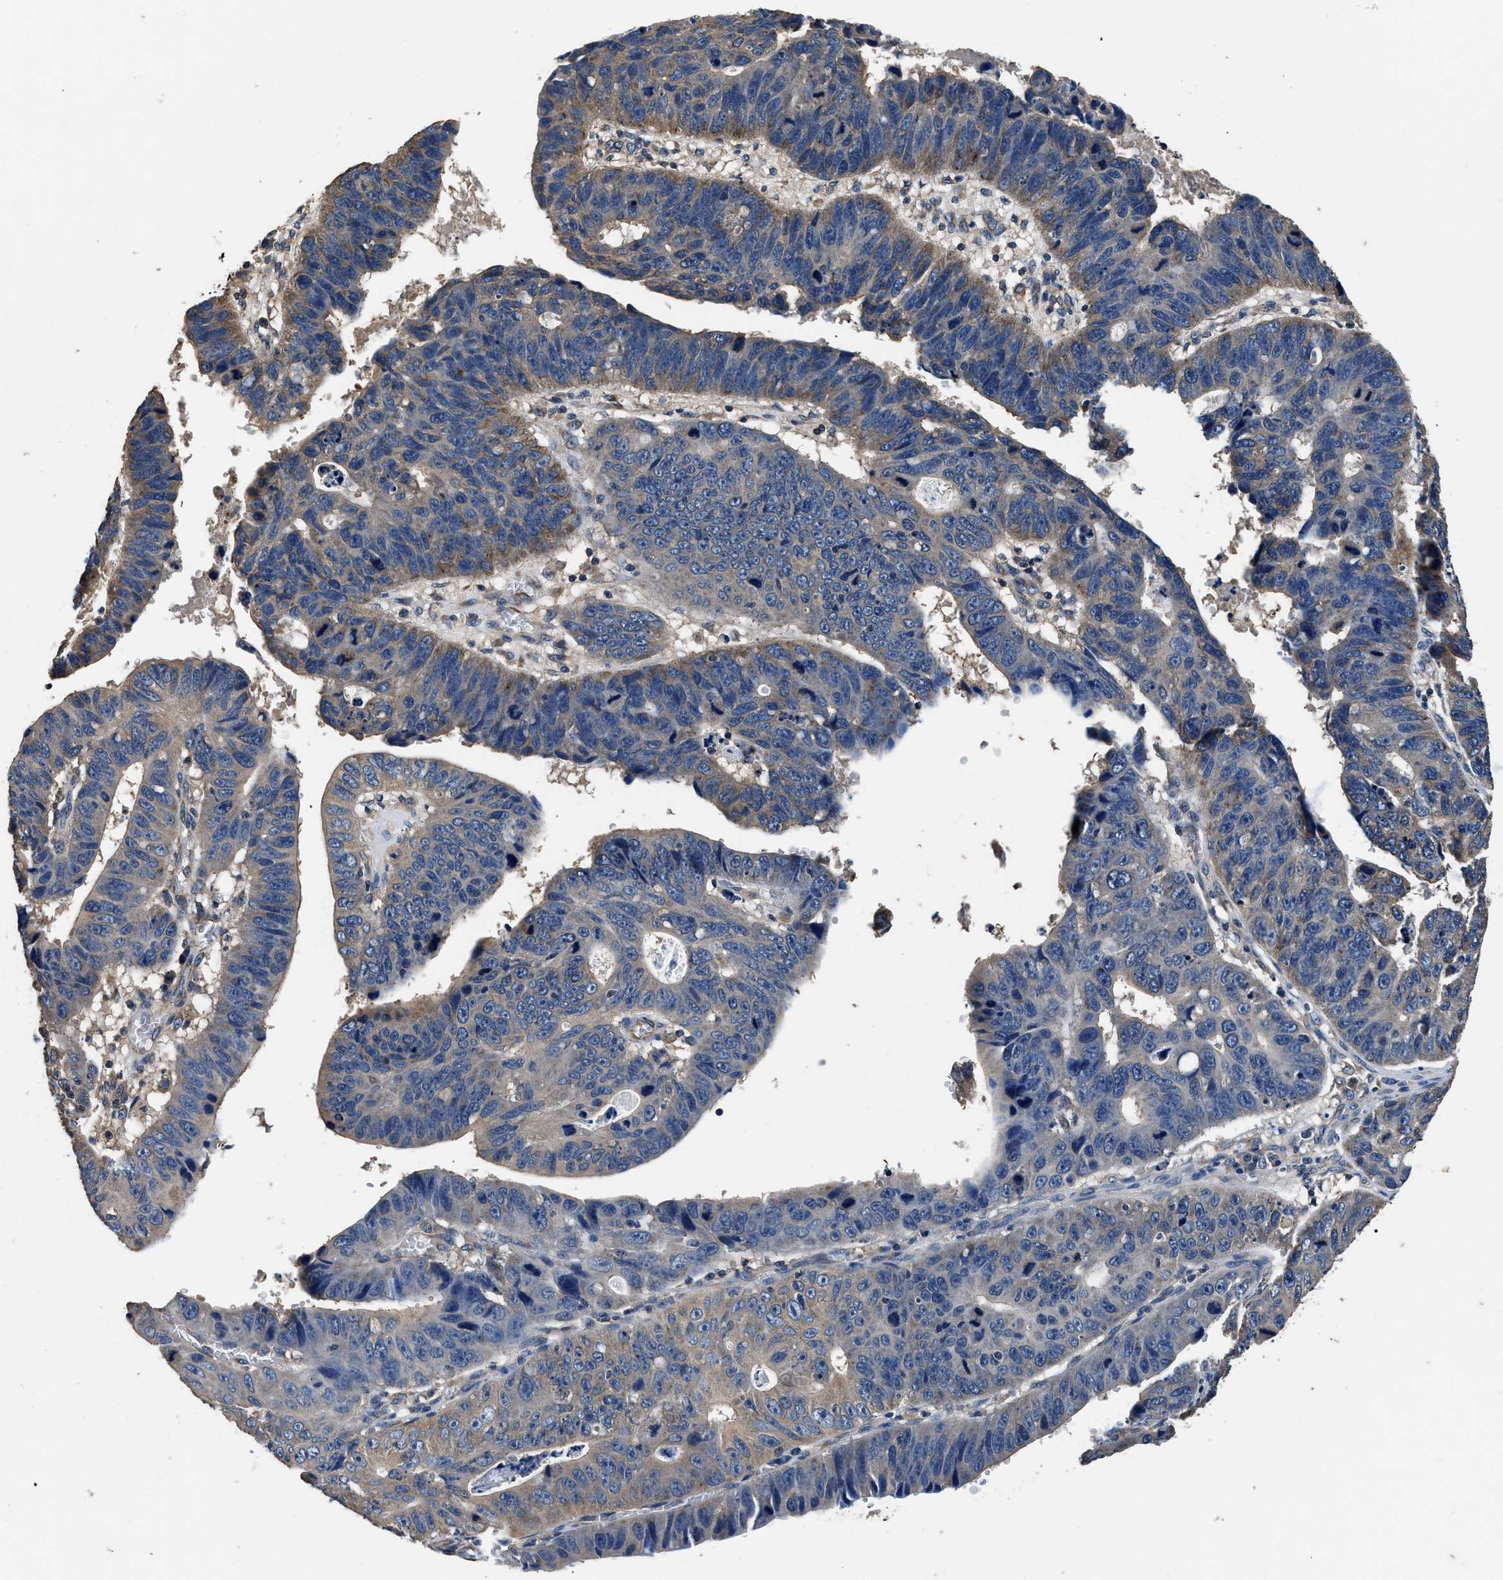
{"staining": {"intensity": "weak", "quantity": ">75%", "location": "cytoplasmic/membranous"}, "tissue": "stomach cancer", "cell_type": "Tumor cells", "image_type": "cancer", "snomed": [{"axis": "morphology", "description": "Adenocarcinoma, NOS"}, {"axis": "topography", "description": "Stomach"}], "caption": "A brown stain highlights weak cytoplasmic/membranous positivity of a protein in human adenocarcinoma (stomach) tumor cells. Immunohistochemistry stains the protein in brown and the nuclei are stained blue.", "gene": "DHRS7B", "patient": {"sex": "male", "age": 59}}